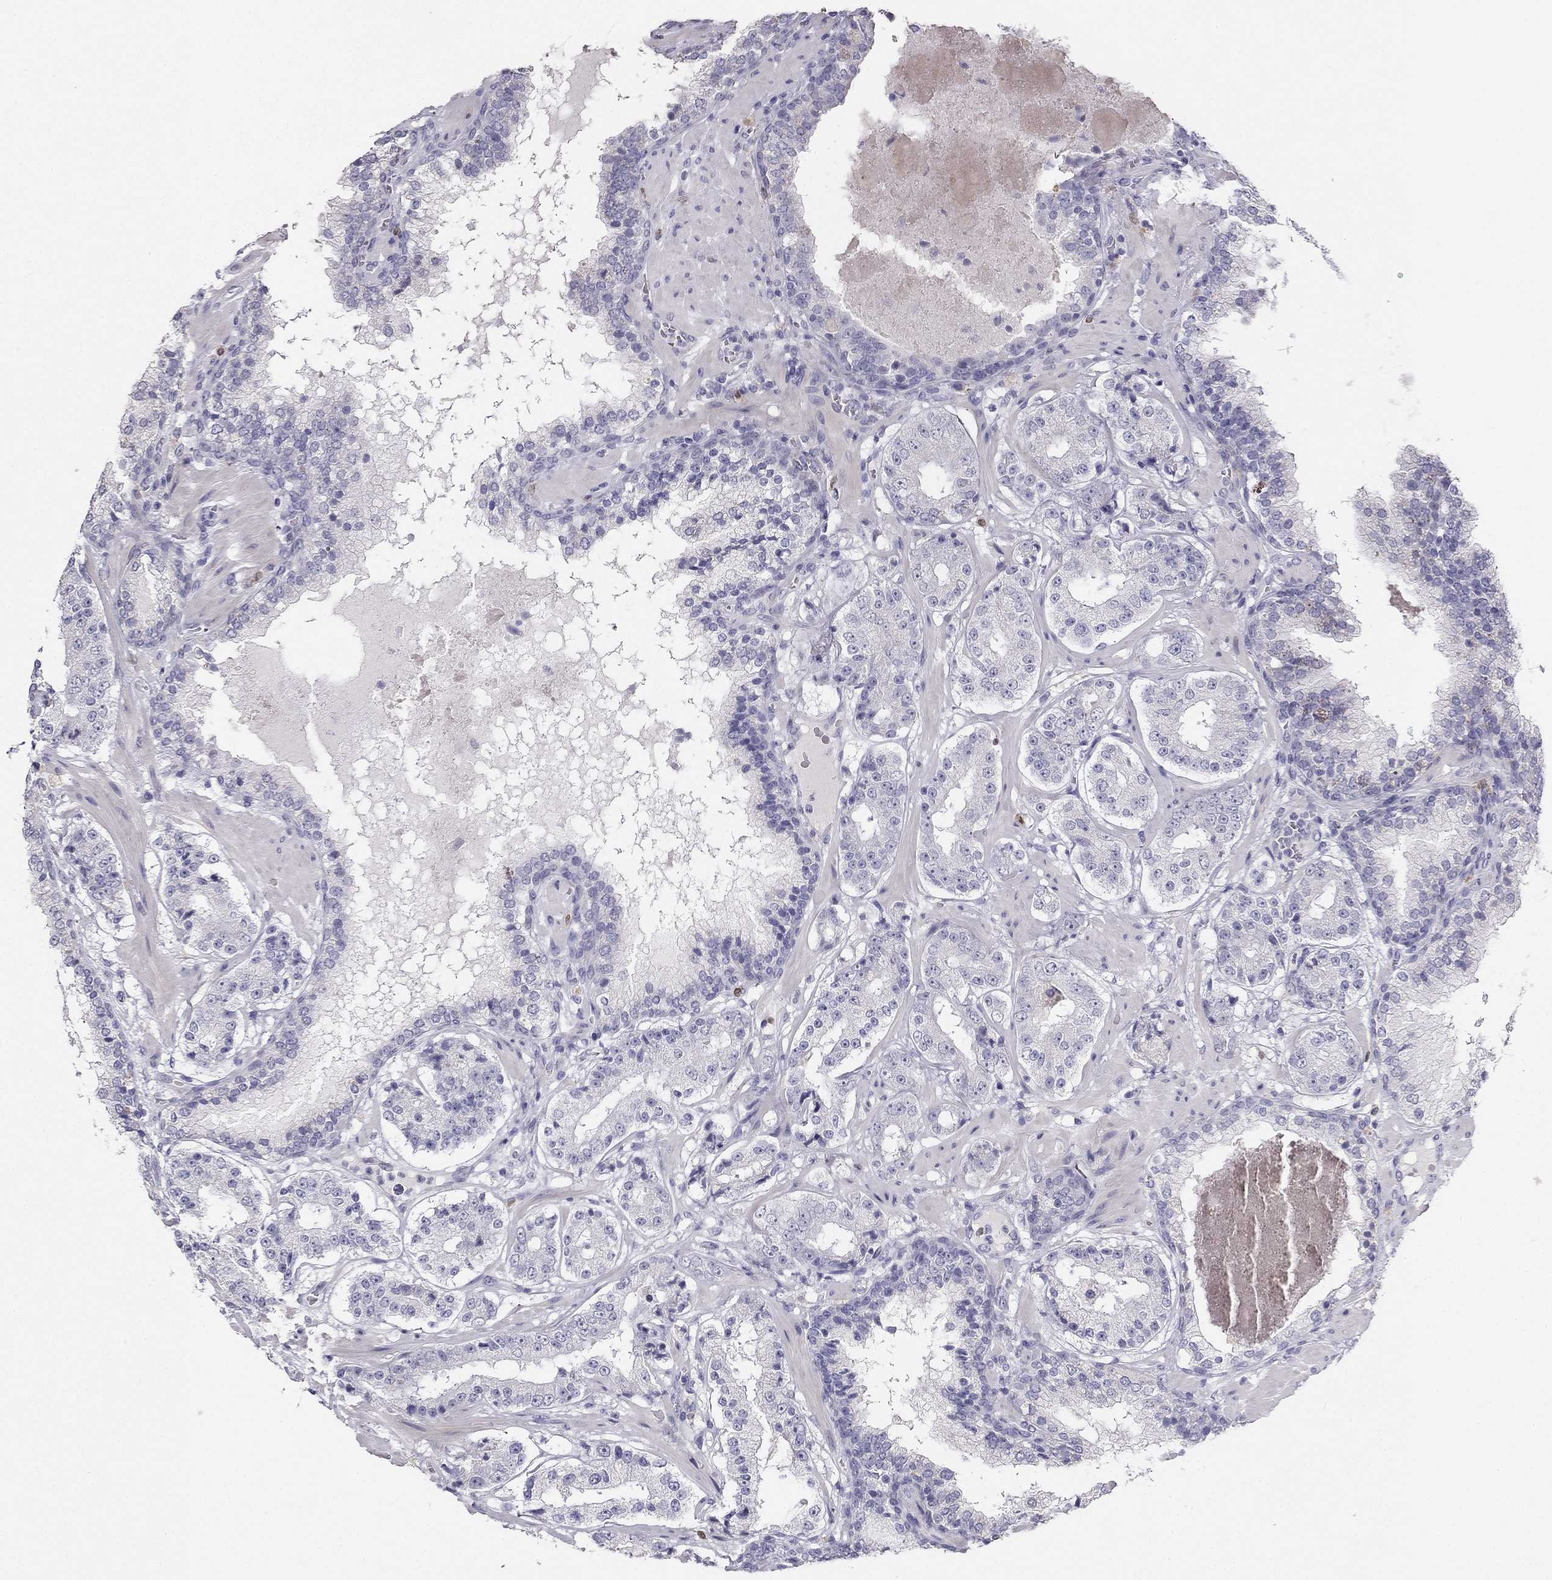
{"staining": {"intensity": "negative", "quantity": "none", "location": "none"}, "tissue": "prostate cancer", "cell_type": "Tumor cells", "image_type": "cancer", "snomed": [{"axis": "morphology", "description": "Adenocarcinoma, Low grade"}, {"axis": "topography", "description": "Prostate"}], "caption": "There is no significant expression in tumor cells of low-grade adenocarcinoma (prostate).", "gene": "CALB2", "patient": {"sex": "male", "age": 60}}